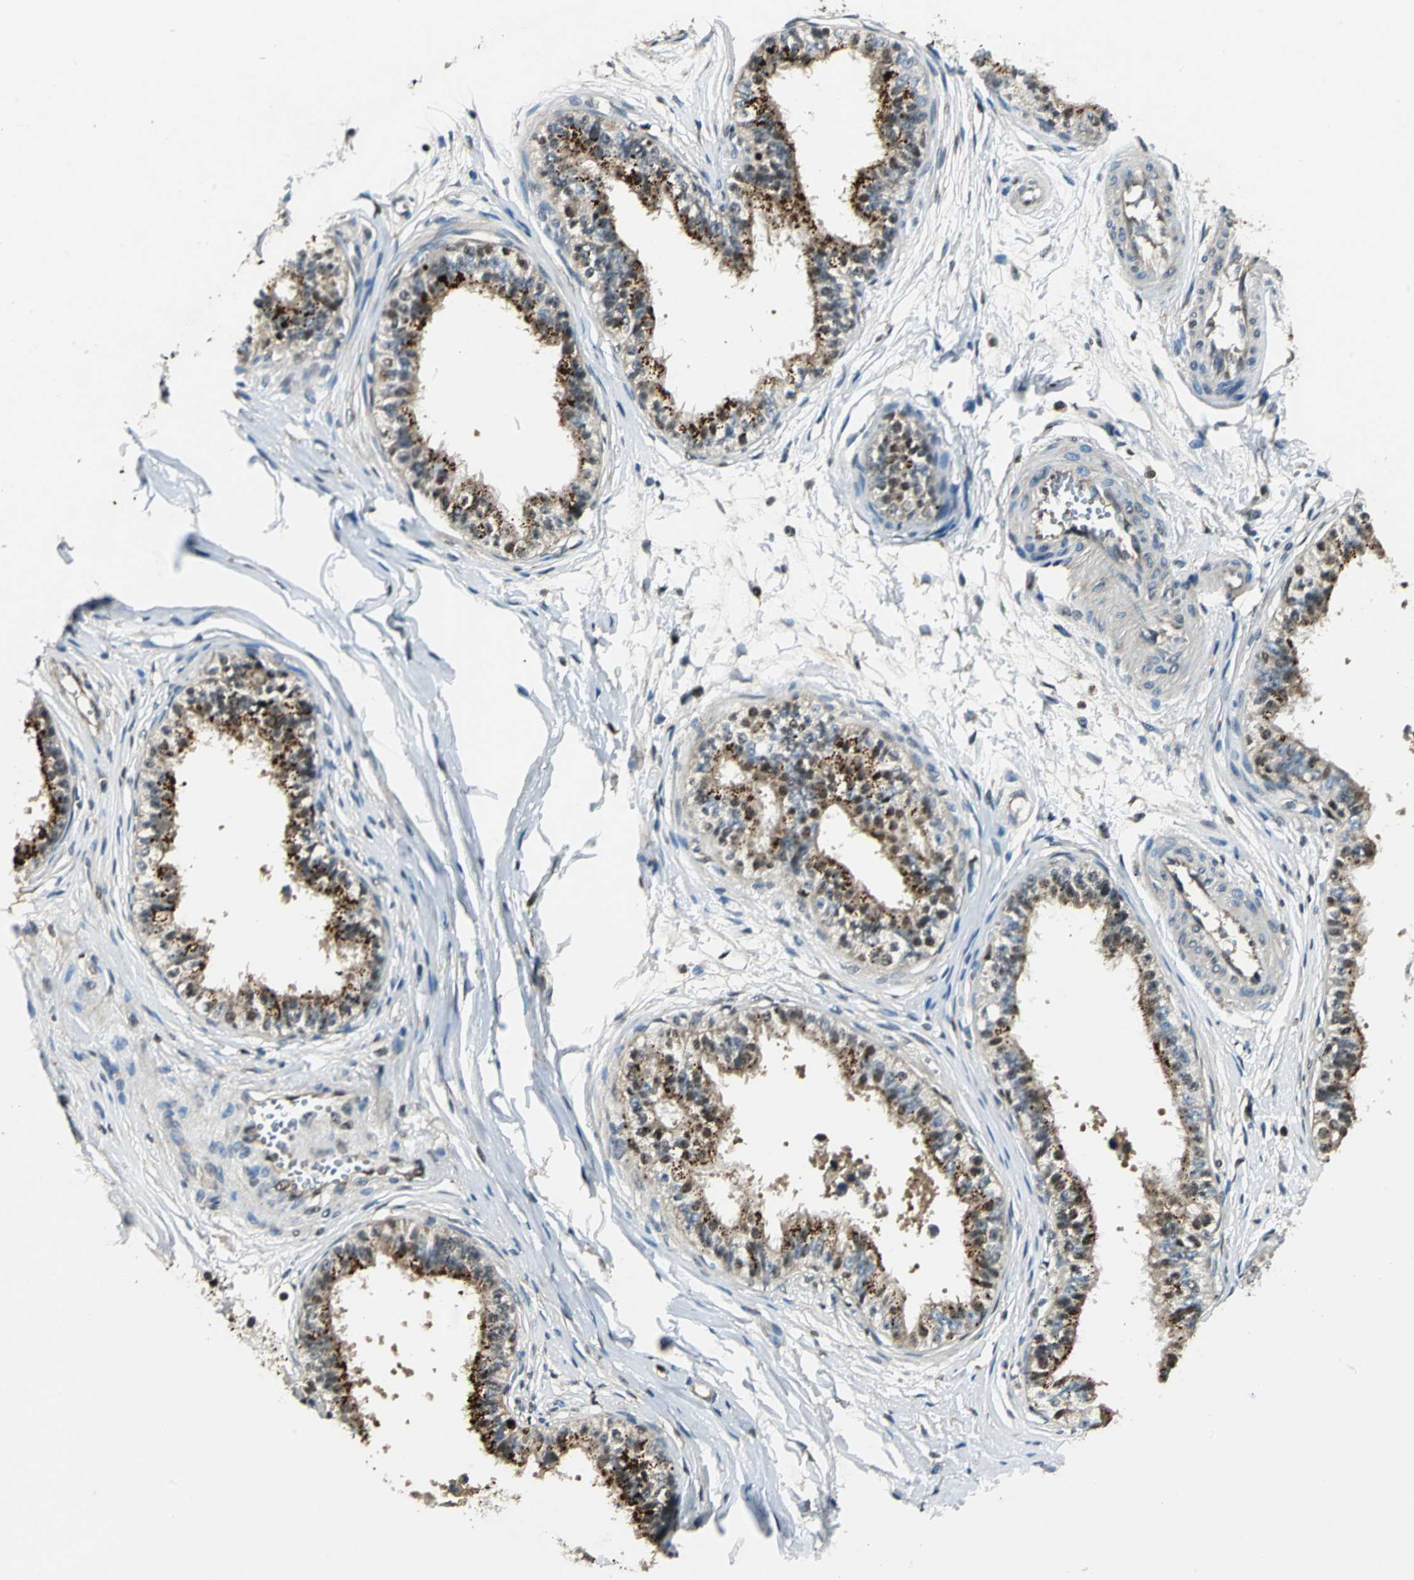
{"staining": {"intensity": "strong", "quantity": ">75%", "location": "cytoplasmic/membranous,nuclear"}, "tissue": "epididymis", "cell_type": "Glandular cells", "image_type": "normal", "snomed": [{"axis": "morphology", "description": "Normal tissue, NOS"}, {"axis": "morphology", "description": "Adenocarcinoma, metastatic, NOS"}, {"axis": "topography", "description": "Testis"}, {"axis": "topography", "description": "Epididymis"}], "caption": "Immunohistochemistry (IHC) histopathology image of benign epididymis stained for a protein (brown), which exhibits high levels of strong cytoplasmic/membranous,nuclear staining in about >75% of glandular cells.", "gene": "PPP1R13L", "patient": {"sex": "male", "age": 26}}